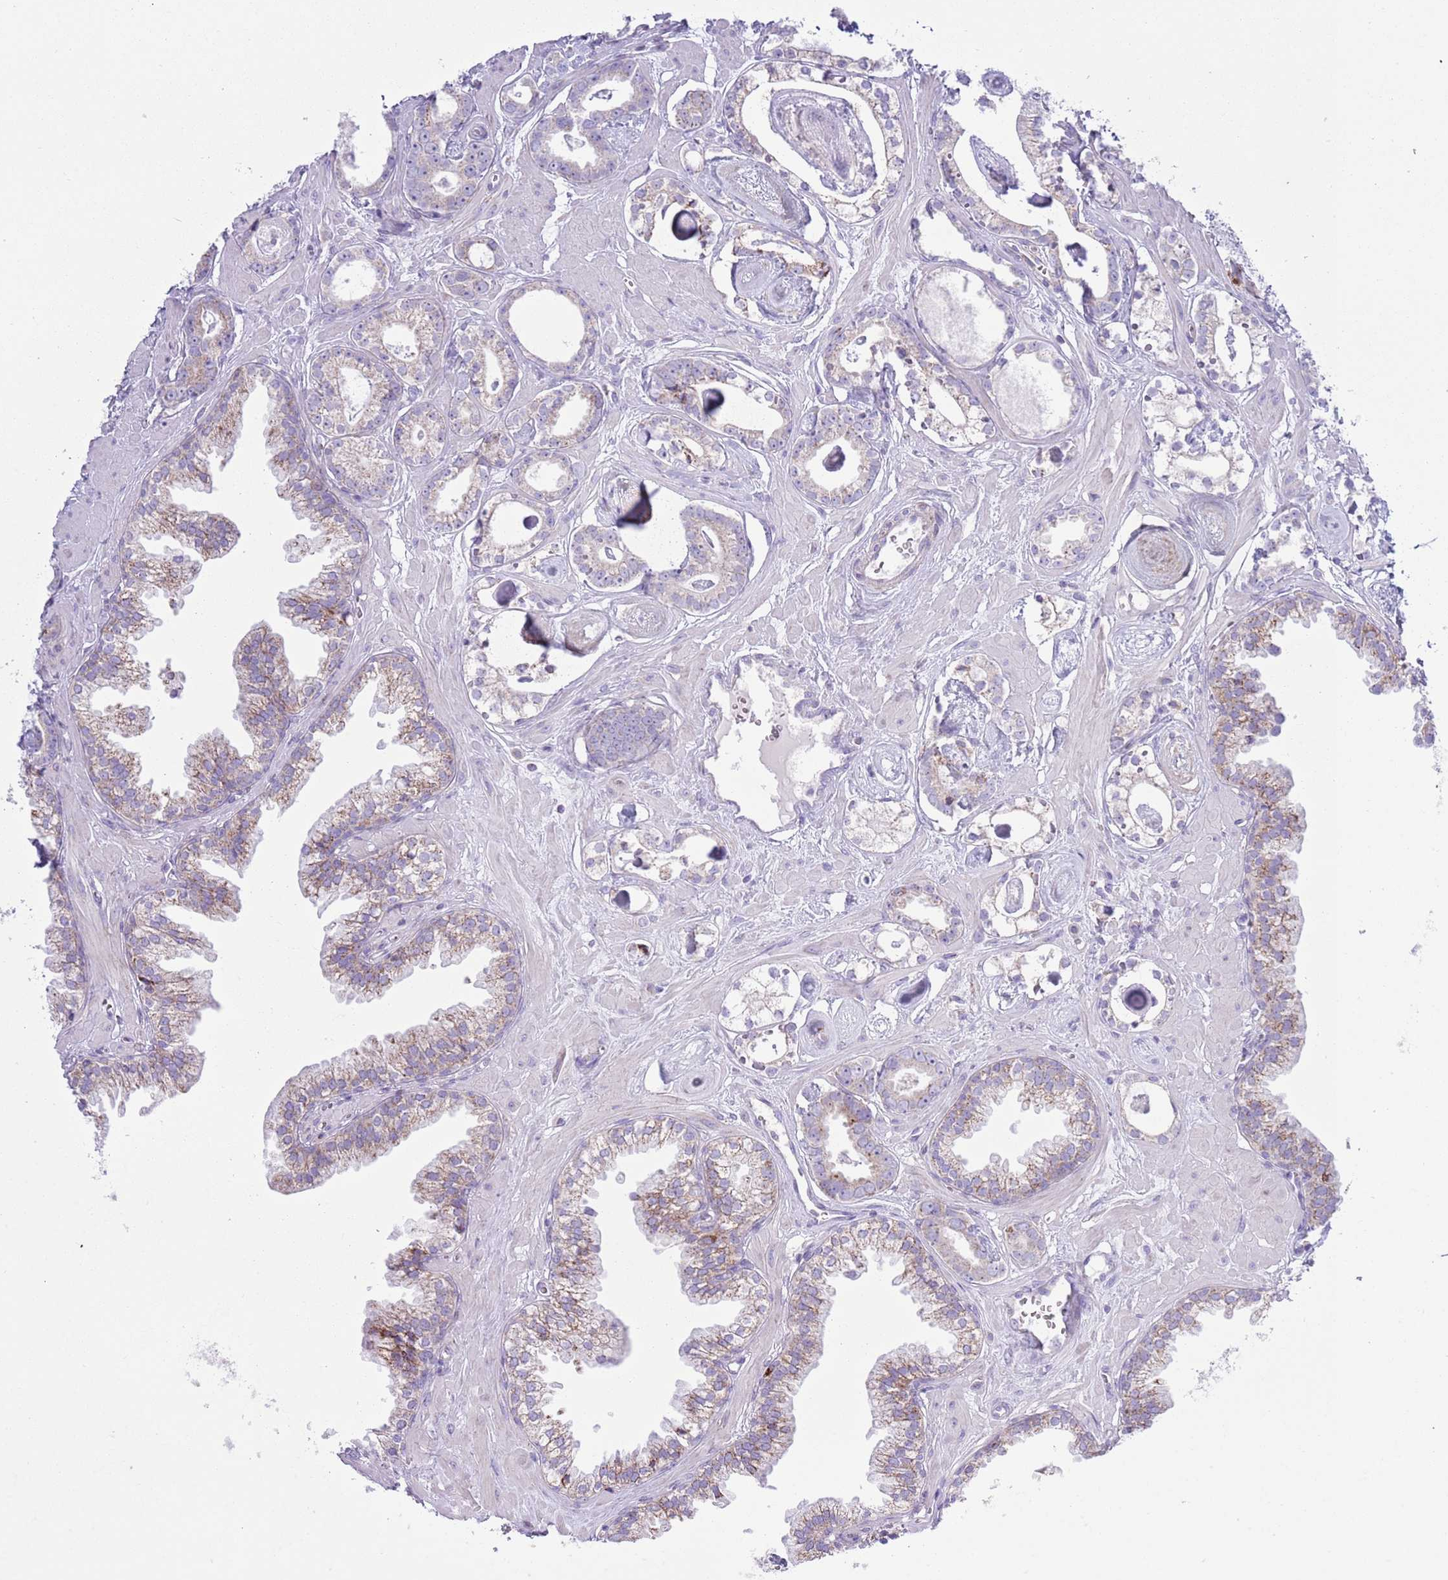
{"staining": {"intensity": "weak", "quantity": "<25%", "location": "cytoplasmic/membranous"}, "tissue": "prostate cancer", "cell_type": "Tumor cells", "image_type": "cancer", "snomed": [{"axis": "morphology", "description": "Adenocarcinoma, Low grade"}, {"axis": "topography", "description": "Prostate"}], "caption": "IHC of prostate cancer shows no expression in tumor cells.", "gene": "ATP6V1B1", "patient": {"sex": "male", "age": 60}}